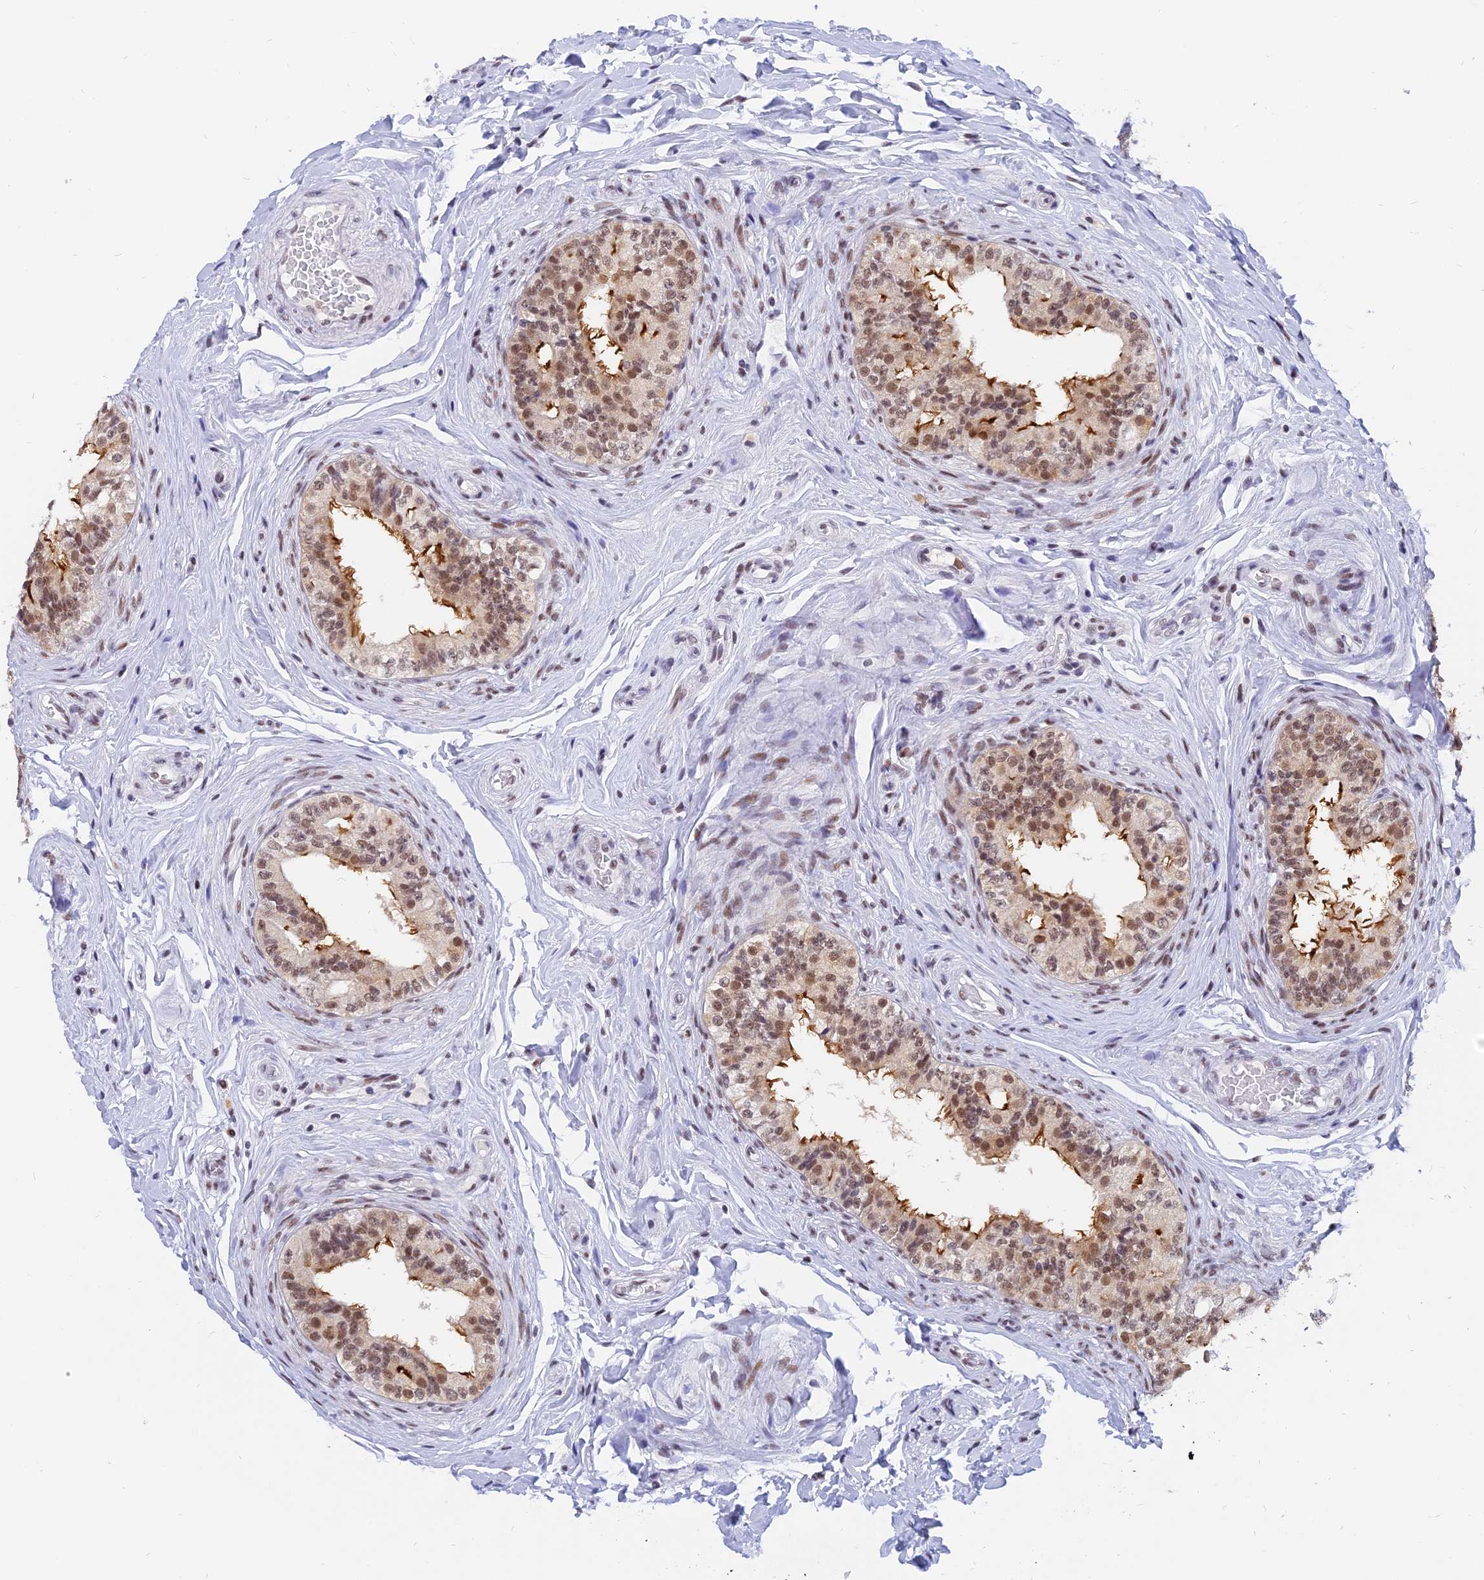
{"staining": {"intensity": "moderate", "quantity": ">75%", "location": "cytoplasmic/membranous,nuclear"}, "tissue": "epididymis", "cell_type": "Glandular cells", "image_type": "normal", "snomed": [{"axis": "morphology", "description": "Normal tissue, NOS"}, {"axis": "topography", "description": "Testis"}, {"axis": "topography", "description": "Epididymis"}], "caption": "Immunohistochemical staining of normal human epididymis exhibits medium levels of moderate cytoplasmic/membranous,nuclear staining in approximately >75% of glandular cells.", "gene": "DPY30", "patient": {"sex": "male", "age": 36}}